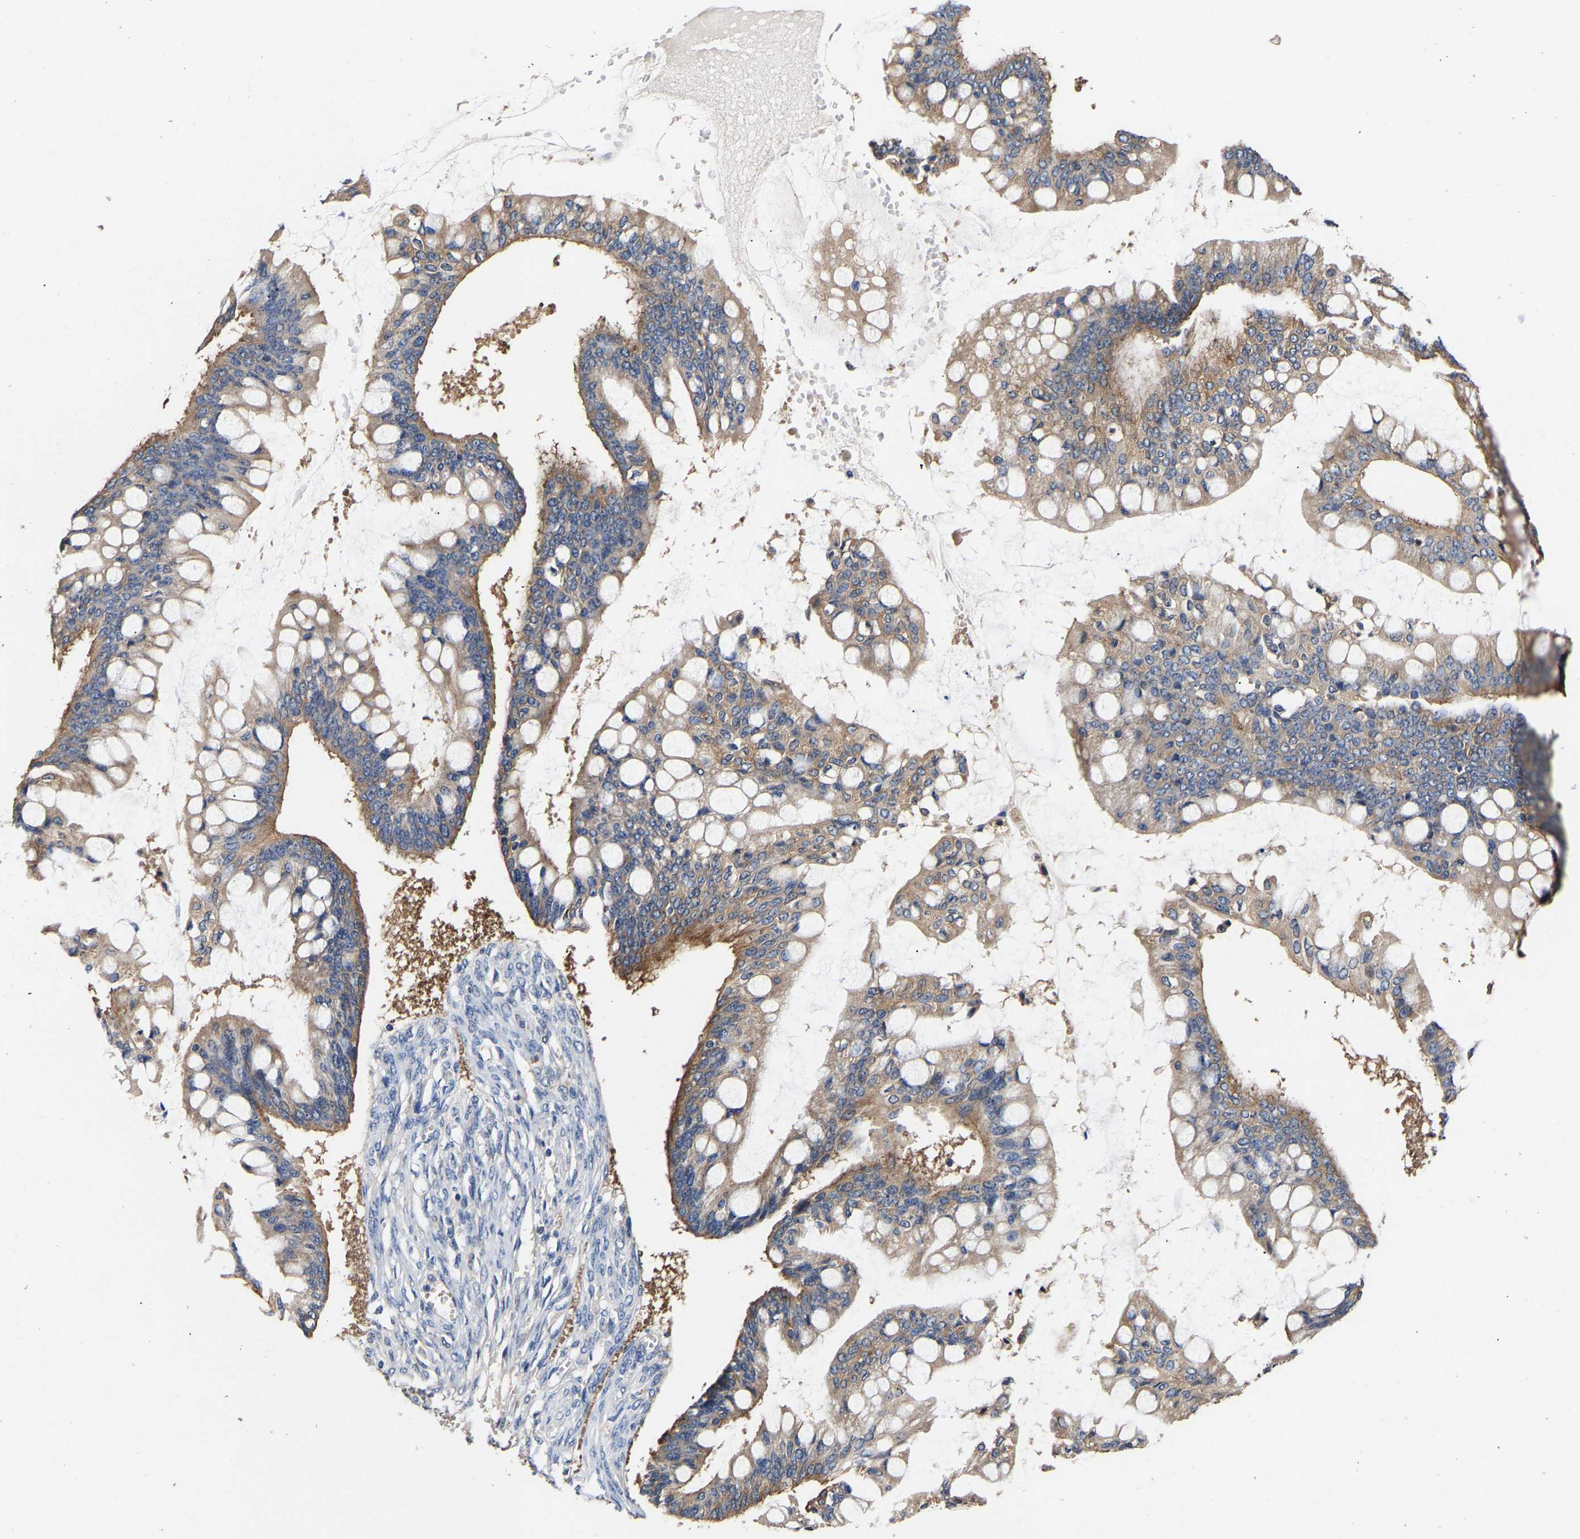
{"staining": {"intensity": "moderate", "quantity": "<25%", "location": "cytoplasmic/membranous"}, "tissue": "ovarian cancer", "cell_type": "Tumor cells", "image_type": "cancer", "snomed": [{"axis": "morphology", "description": "Cystadenocarcinoma, mucinous, NOS"}, {"axis": "topography", "description": "Ovary"}], "caption": "Protein staining by immunohistochemistry (IHC) shows moderate cytoplasmic/membranous staining in about <25% of tumor cells in ovarian cancer.", "gene": "LRBA", "patient": {"sex": "female", "age": 73}}